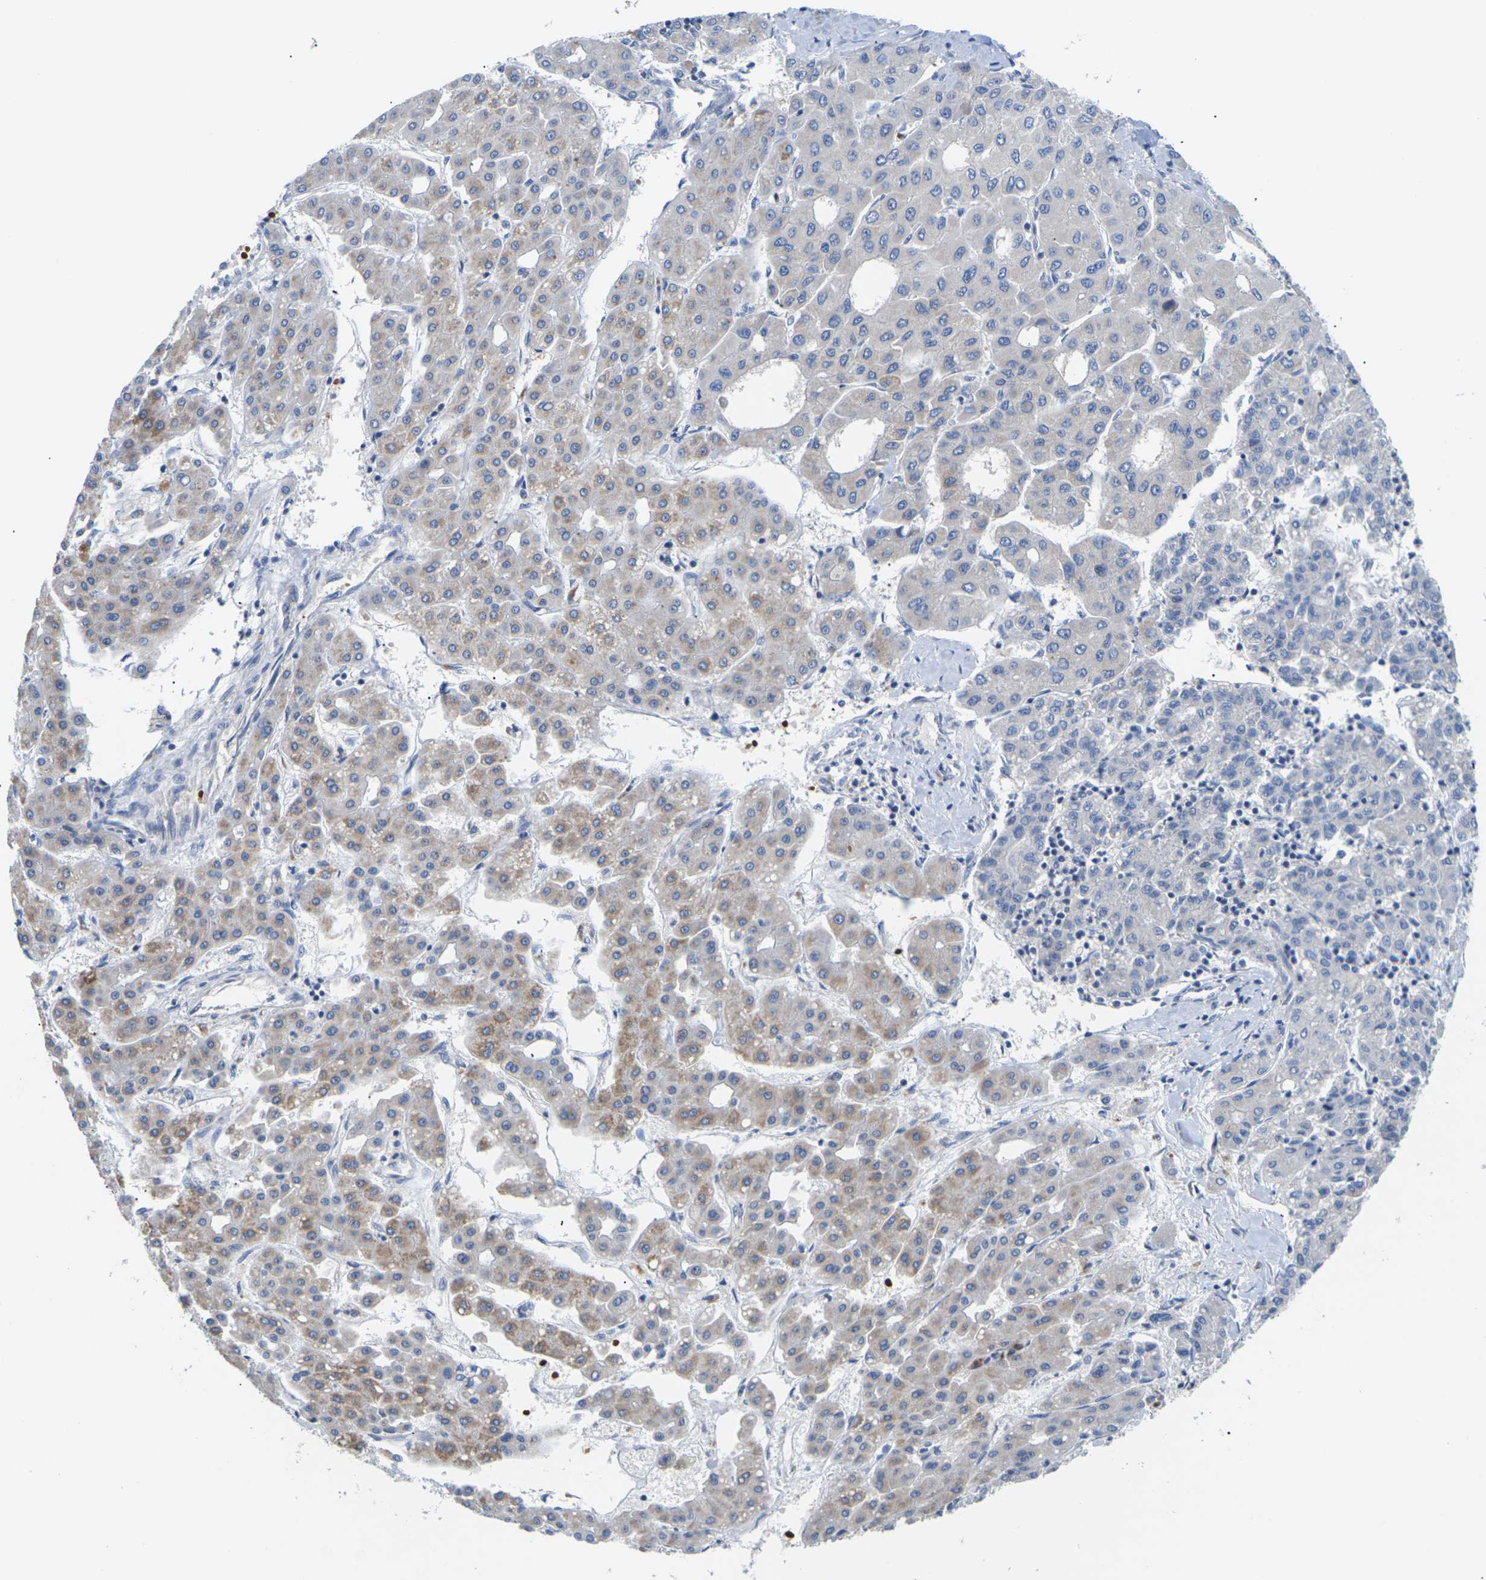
{"staining": {"intensity": "moderate", "quantity": "25%-75%", "location": "cytoplasmic/membranous"}, "tissue": "liver cancer", "cell_type": "Tumor cells", "image_type": "cancer", "snomed": [{"axis": "morphology", "description": "Carcinoma, Hepatocellular, NOS"}, {"axis": "topography", "description": "Liver"}], "caption": "Protein staining shows moderate cytoplasmic/membranous positivity in about 25%-75% of tumor cells in liver cancer (hepatocellular carcinoma).", "gene": "TMCO4", "patient": {"sex": "male", "age": 65}}